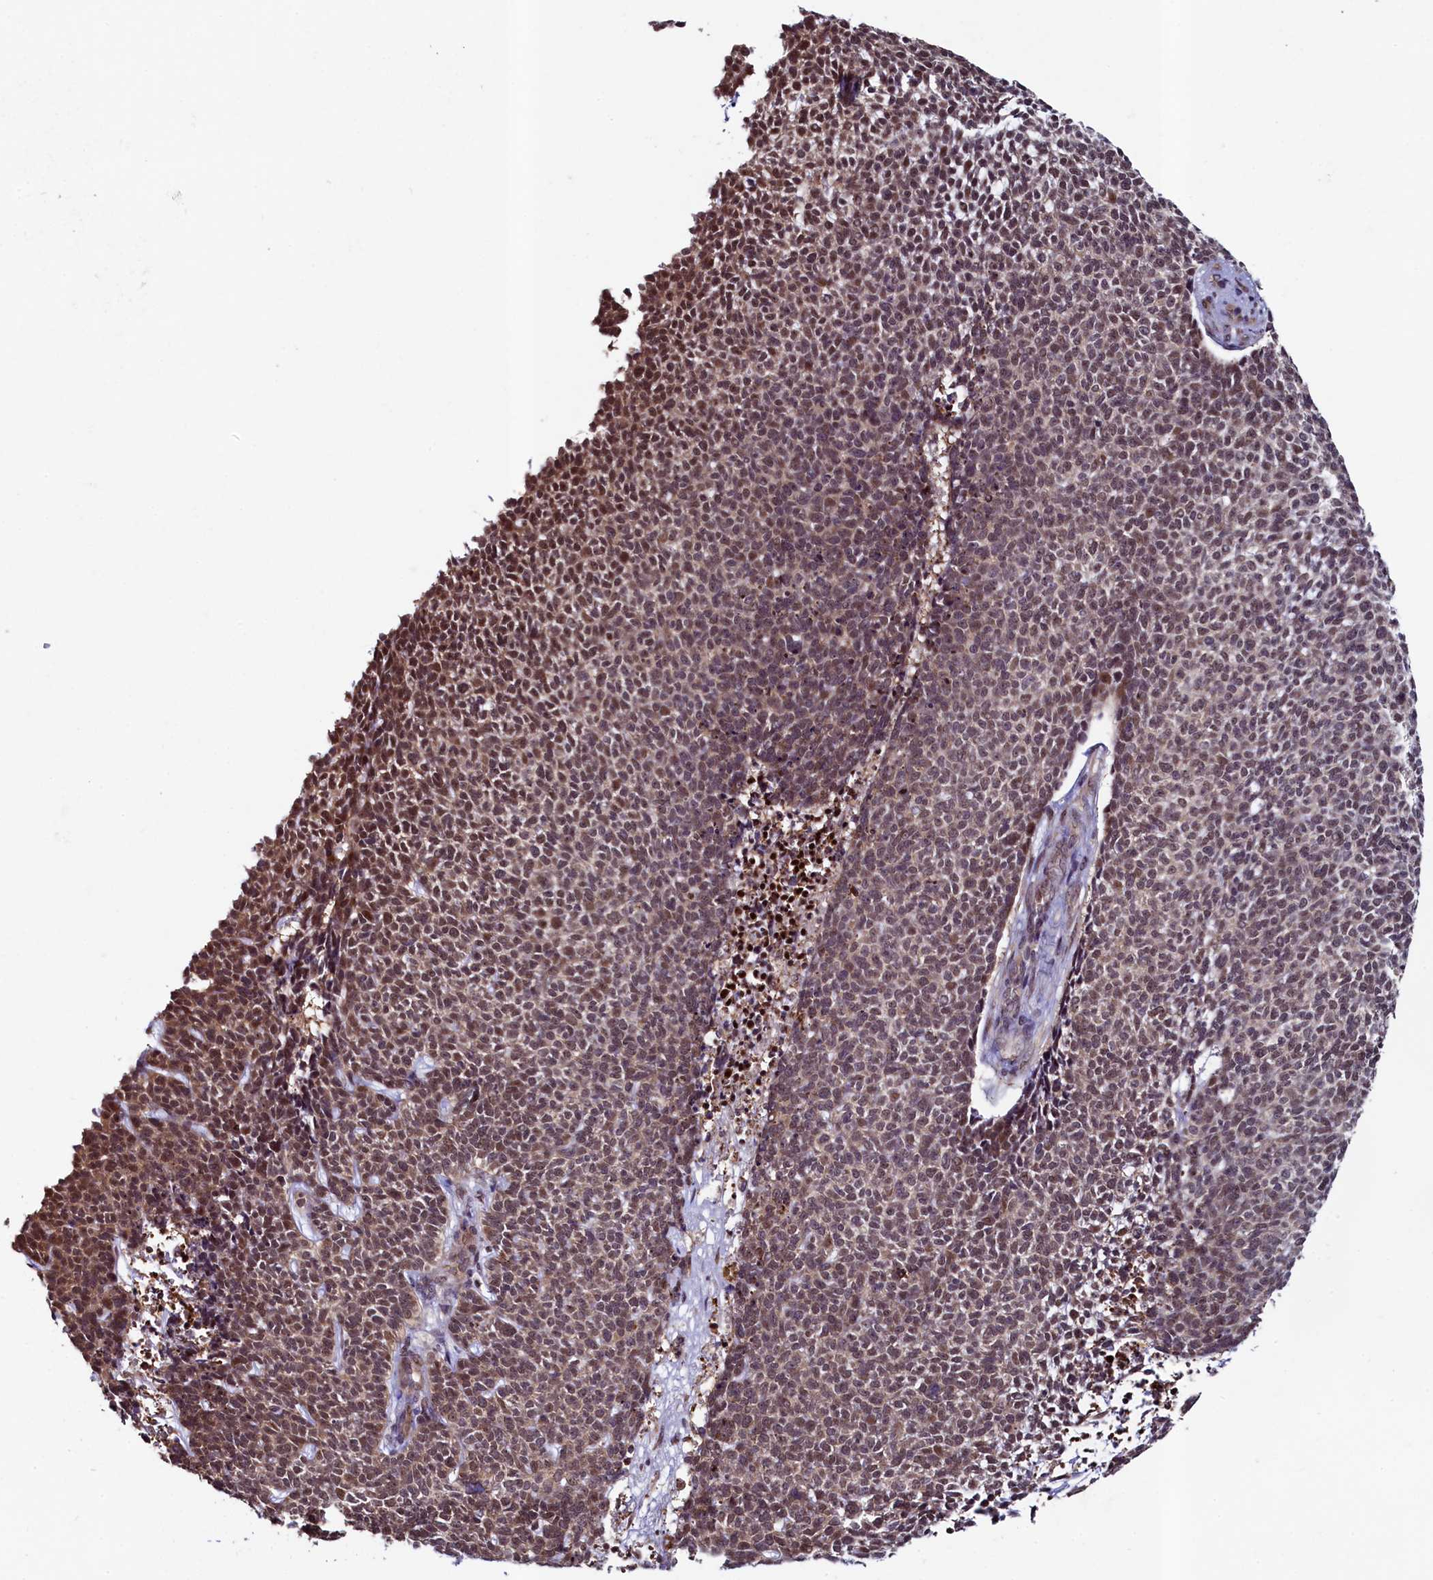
{"staining": {"intensity": "moderate", "quantity": ">75%", "location": "nuclear"}, "tissue": "skin cancer", "cell_type": "Tumor cells", "image_type": "cancer", "snomed": [{"axis": "morphology", "description": "Basal cell carcinoma"}, {"axis": "topography", "description": "Skin"}], "caption": "IHC staining of basal cell carcinoma (skin), which reveals medium levels of moderate nuclear expression in about >75% of tumor cells indicating moderate nuclear protein positivity. The staining was performed using DAB (brown) for protein detection and nuclei were counterstained in hematoxylin (blue).", "gene": "LEO1", "patient": {"sex": "female", "age": 84}}